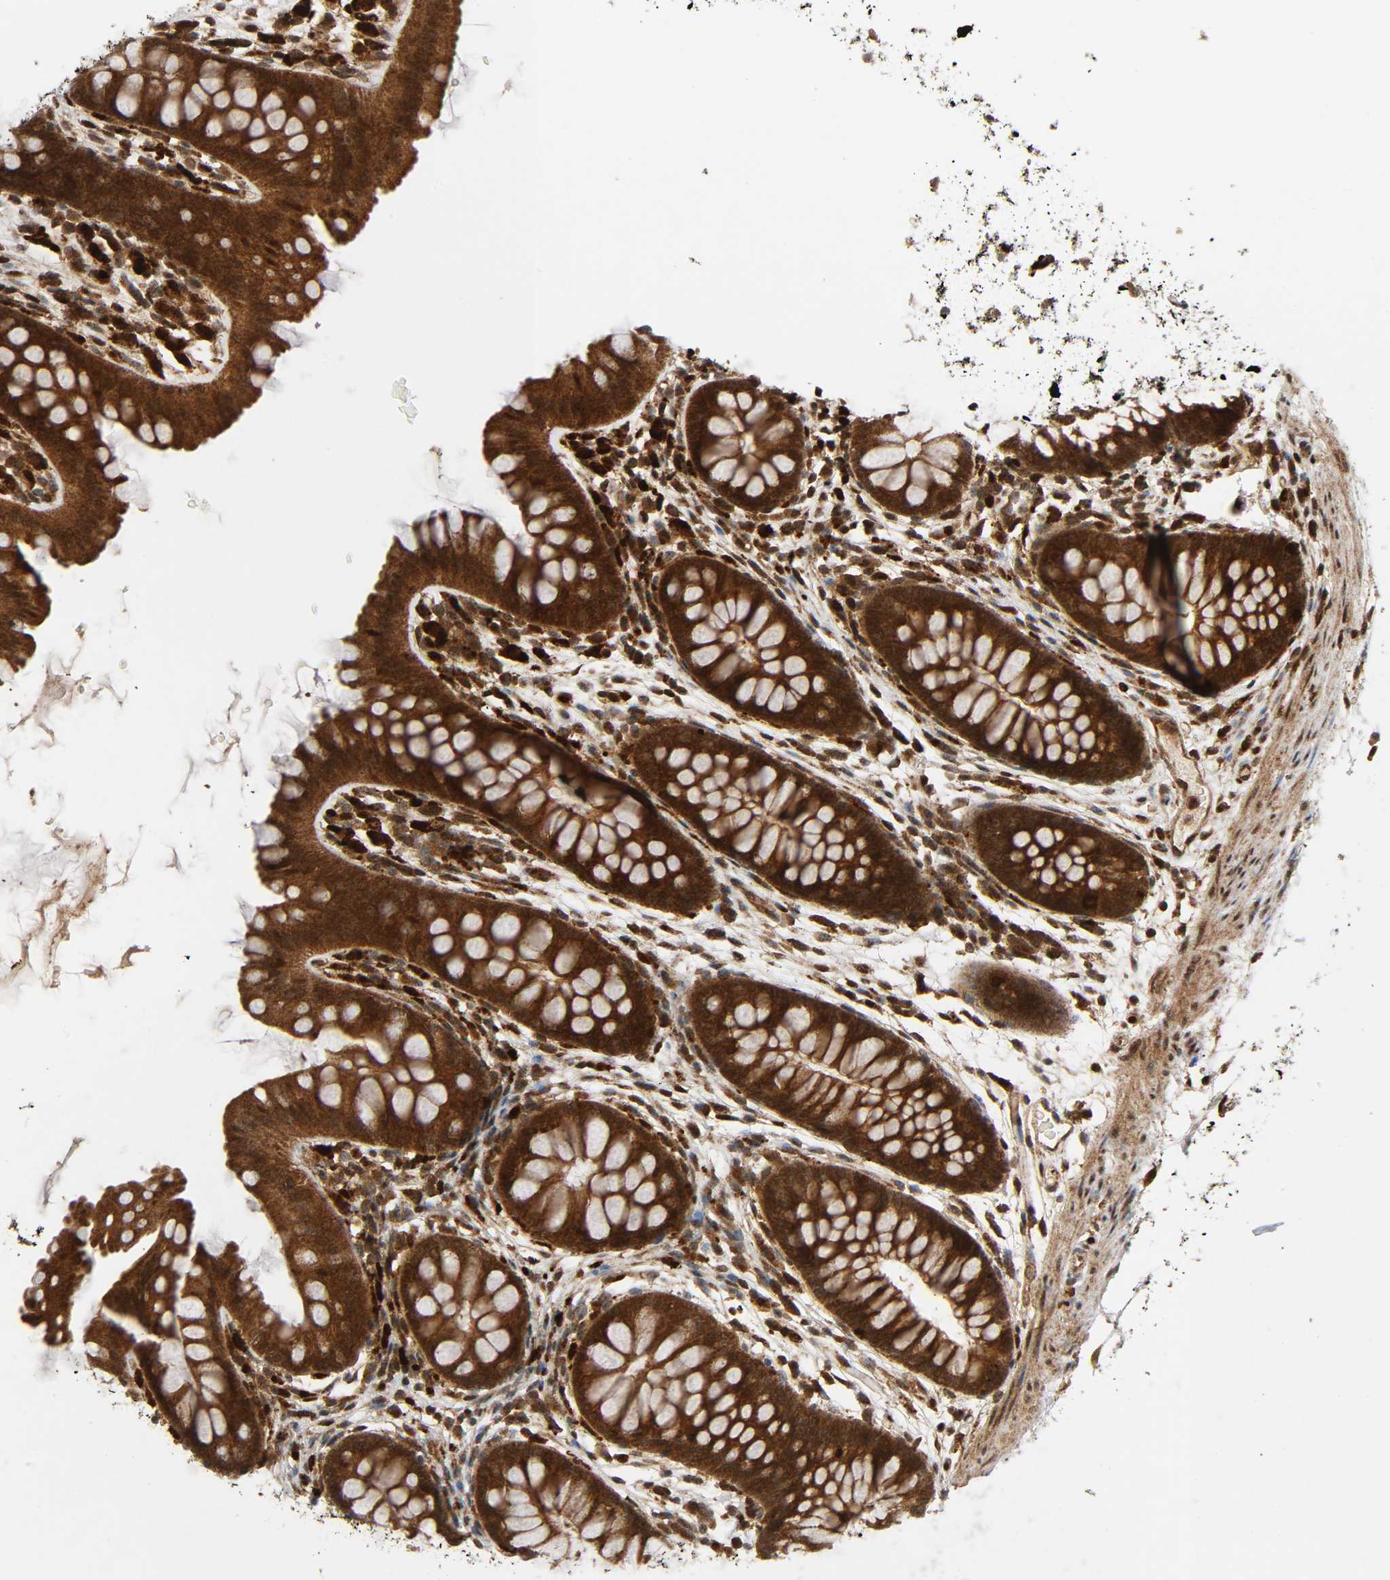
{"staining": {"intensity": "strong", "quantity": ">75%", "location": "cytoplasmic/membranous,nuclear"}, "tissue": "colon", "cell_type": "Endothelial cells", "image_type": "normal", "snomed": [{"axis": "morphology", "description": "Normal tissue, NOS"}, {"axis": "topography", "description": "Smooth muscle"}, {"axis": "topography", "description": "Colon"}], "caption": "Protein expression analysis of normal colon shows strong cytoplasmic/membranous,nuclear positivity in approximately >75% of endothelial cells. The staining was performed using DAB to visualize the protein expression in brown, while the nuclei were stained in blue with hematoxylin (Magnification: 20x).", "gene": "CHUK", "patient": {"sex": "male", "age": 67}}